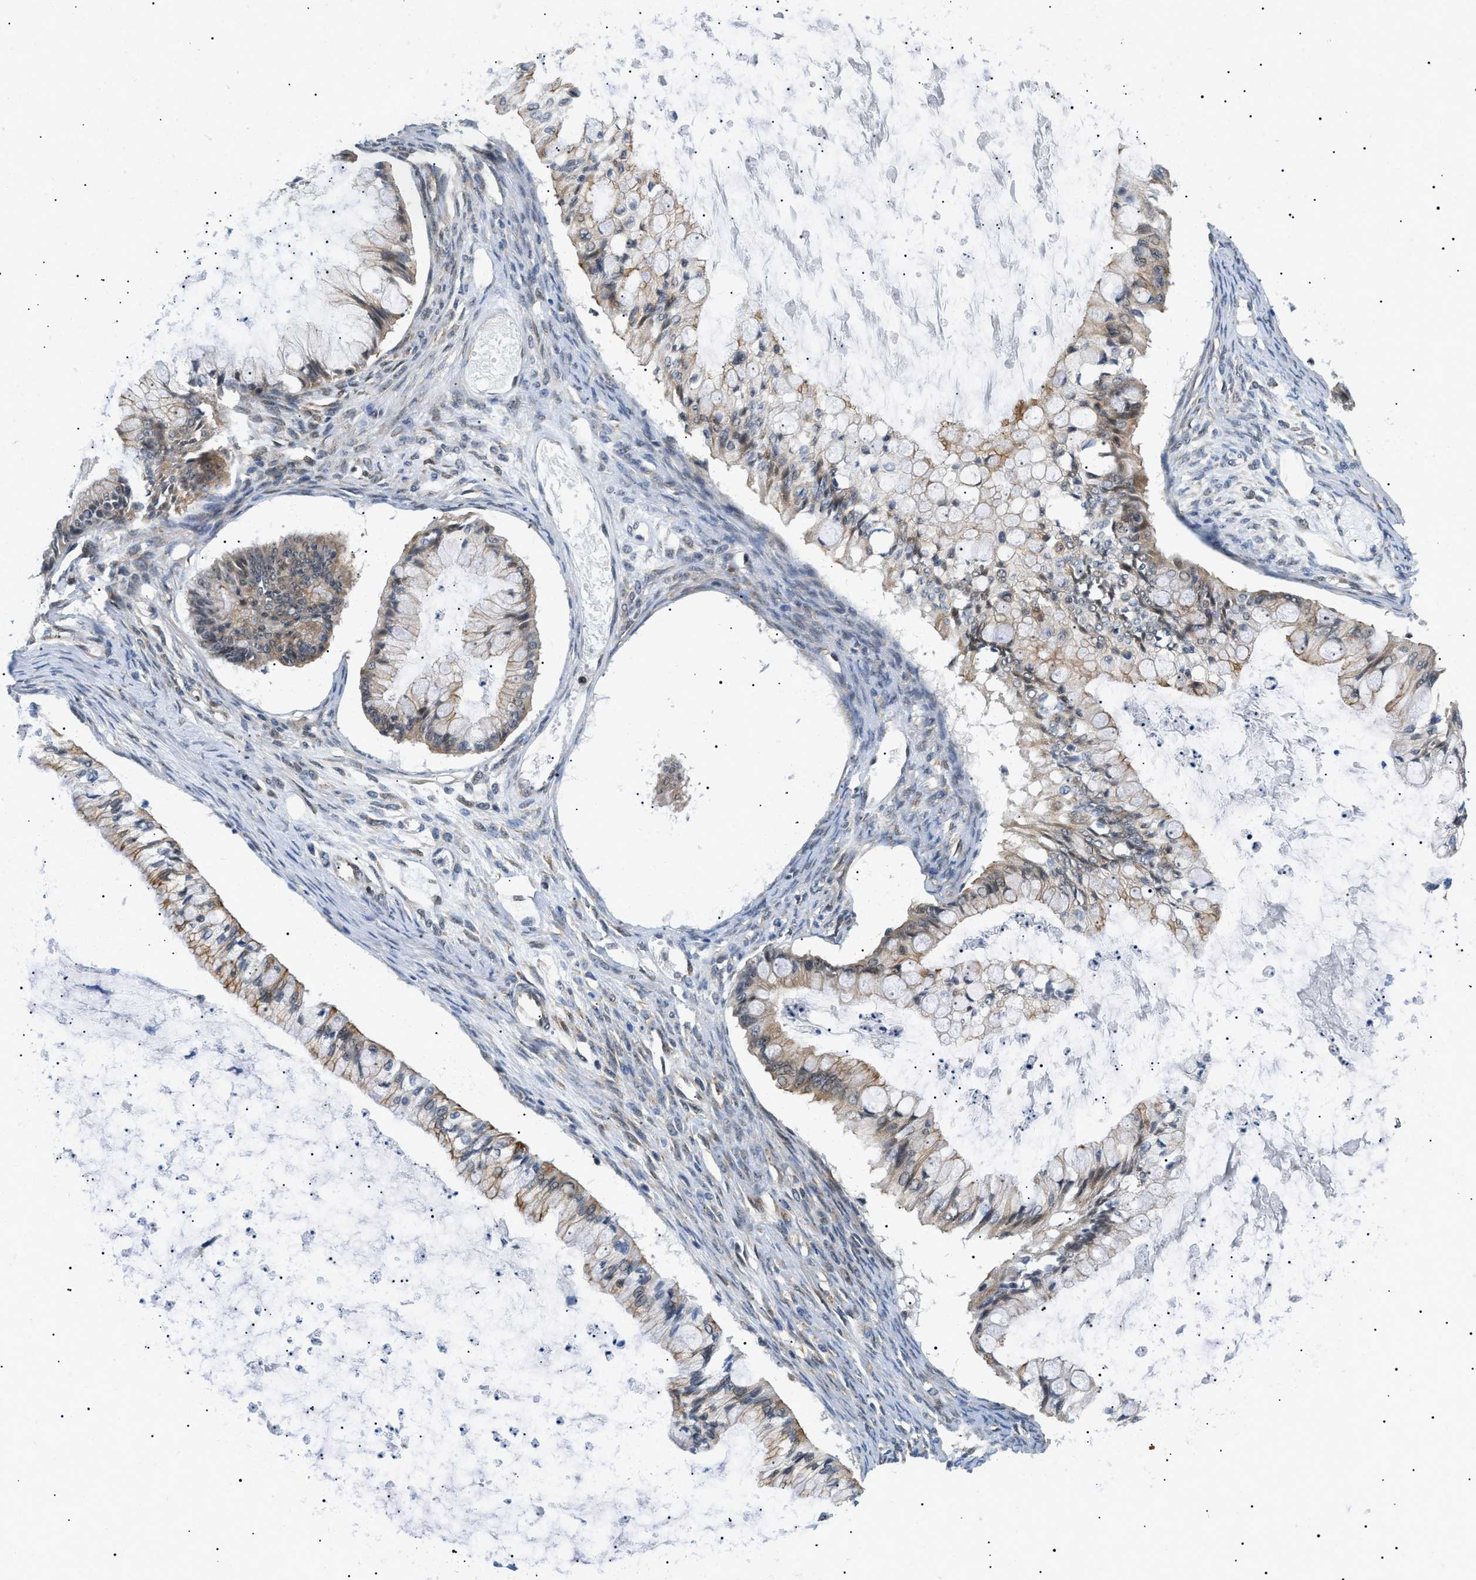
{"staining": {"intensity": "moderate", "quantity": ">75%", "location": "cytoplasmic/membranous"}, "tissue": "ovarian cancer", "cell_type": "Tumor cells", "image_type": "cancer", "snomed": [{"axis": "morphology", "description": "Cystadenocarcinoma, mucinous, NOS"}, {"axis": "topography", "description": "Ovary"}], "caption": "Ovarian mucinous cystadenocarcinoma stained with a brown dye displays moderate cytoplasmic/membranous positive staining in about >75% of tumor cells.", "gene": "CWC25", "patient": {"sex": "female", "age": 57}}